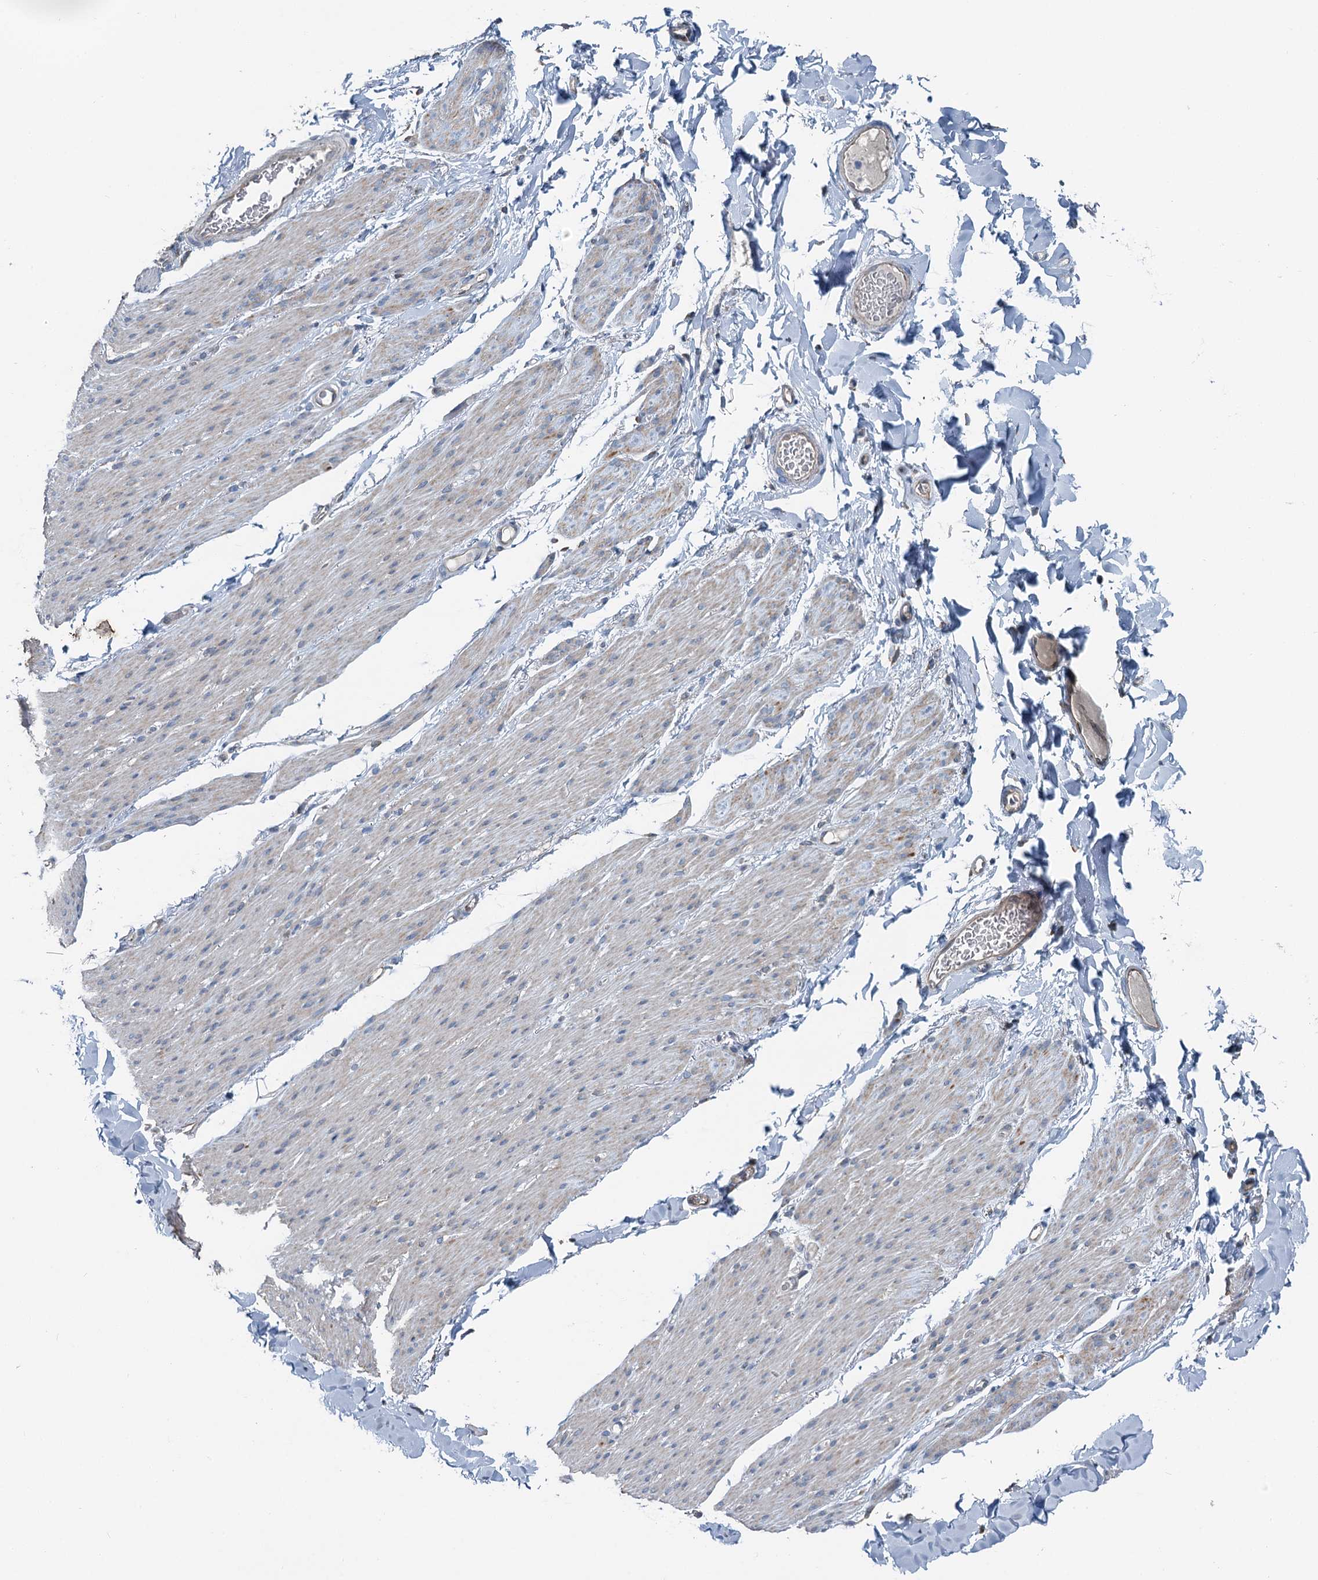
{"staining": {"intensity": "negative", "quantity": "none", "location": "none"}, "tissue": "smooth muscle", "cell_type": "Smooth muscle cells", "image_type": "normal", "snomed": [{"axis": "morphology", "description": "Normal tissue, NOS"}, {"axis": "topography", "description": "Colon"}, {"axis": "topography", "description": "Peripheral nerve tissue"}], "caption": "This is a micrograph of immunohistochemistry staining of benign smooth muscle, which shows no positivity in smooth muscle cells. (Stains: DAB immunohistochemistry with hematoxylin counter stain, Microscopy: brightfield microscopy at high magnification).", "gene": "C6orf120", "patient": {"sex": "female", "age": 61}}